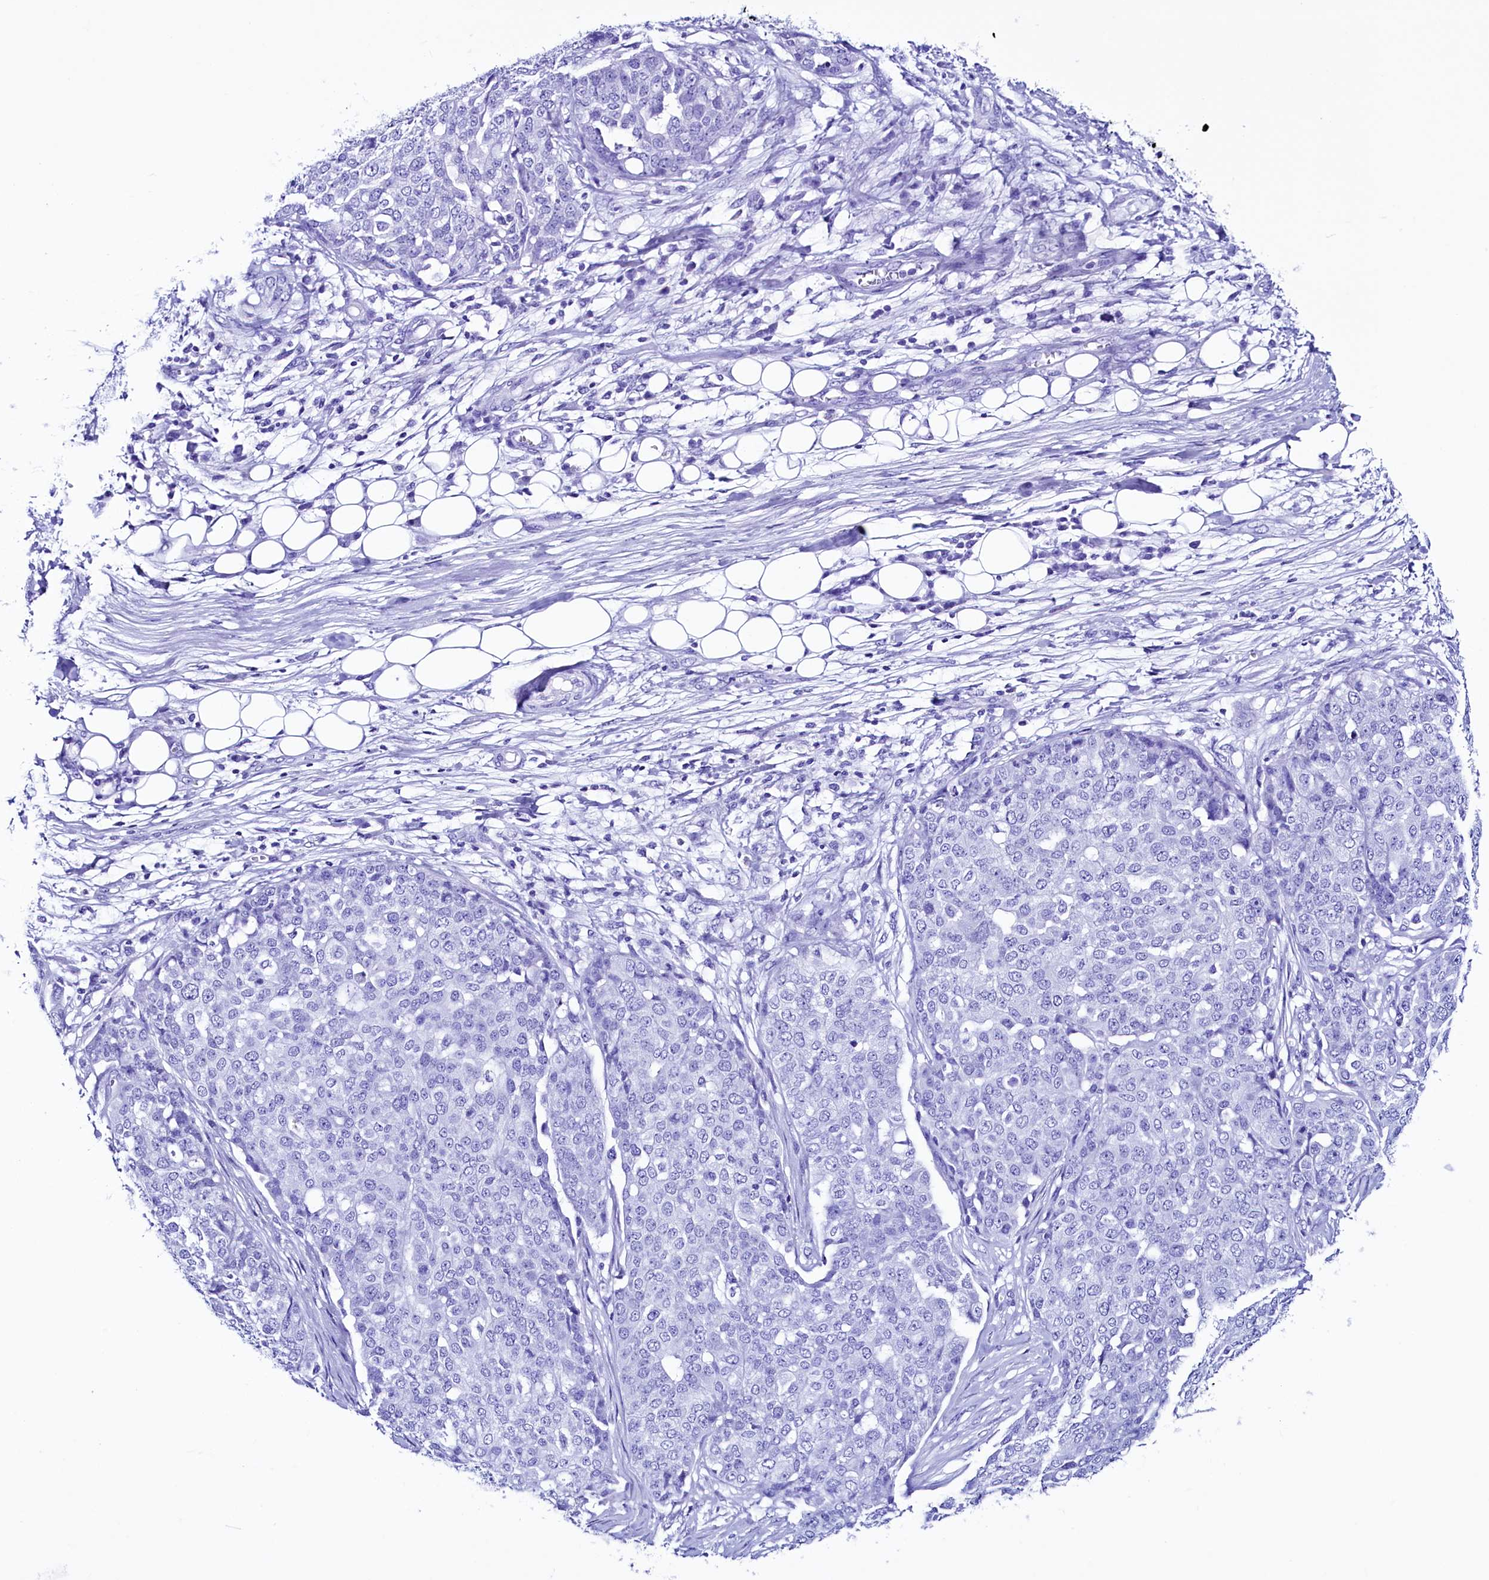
{"staining": {"intensity": "negative", "quantity": "none", "location": "none"}, "tissue": "ovarian cancer", "cell_type": "Tumor cells", "image_type": "cancer", "snomed": [{"axis": "morphology", "description": "Cystadenocarcinoma, serous, NOS"}, {"axis": "topography", "description": "Soft tissue"}, {"axis": "topography", "description": "Ovary"}], "caption": "The histopathology image demonstrates no staining of tumor cells in ovarian cancer (serous cystadenocarcinoma).", "gene": "SFSWAP", "patient": {"sex": "female", "age": 57}}